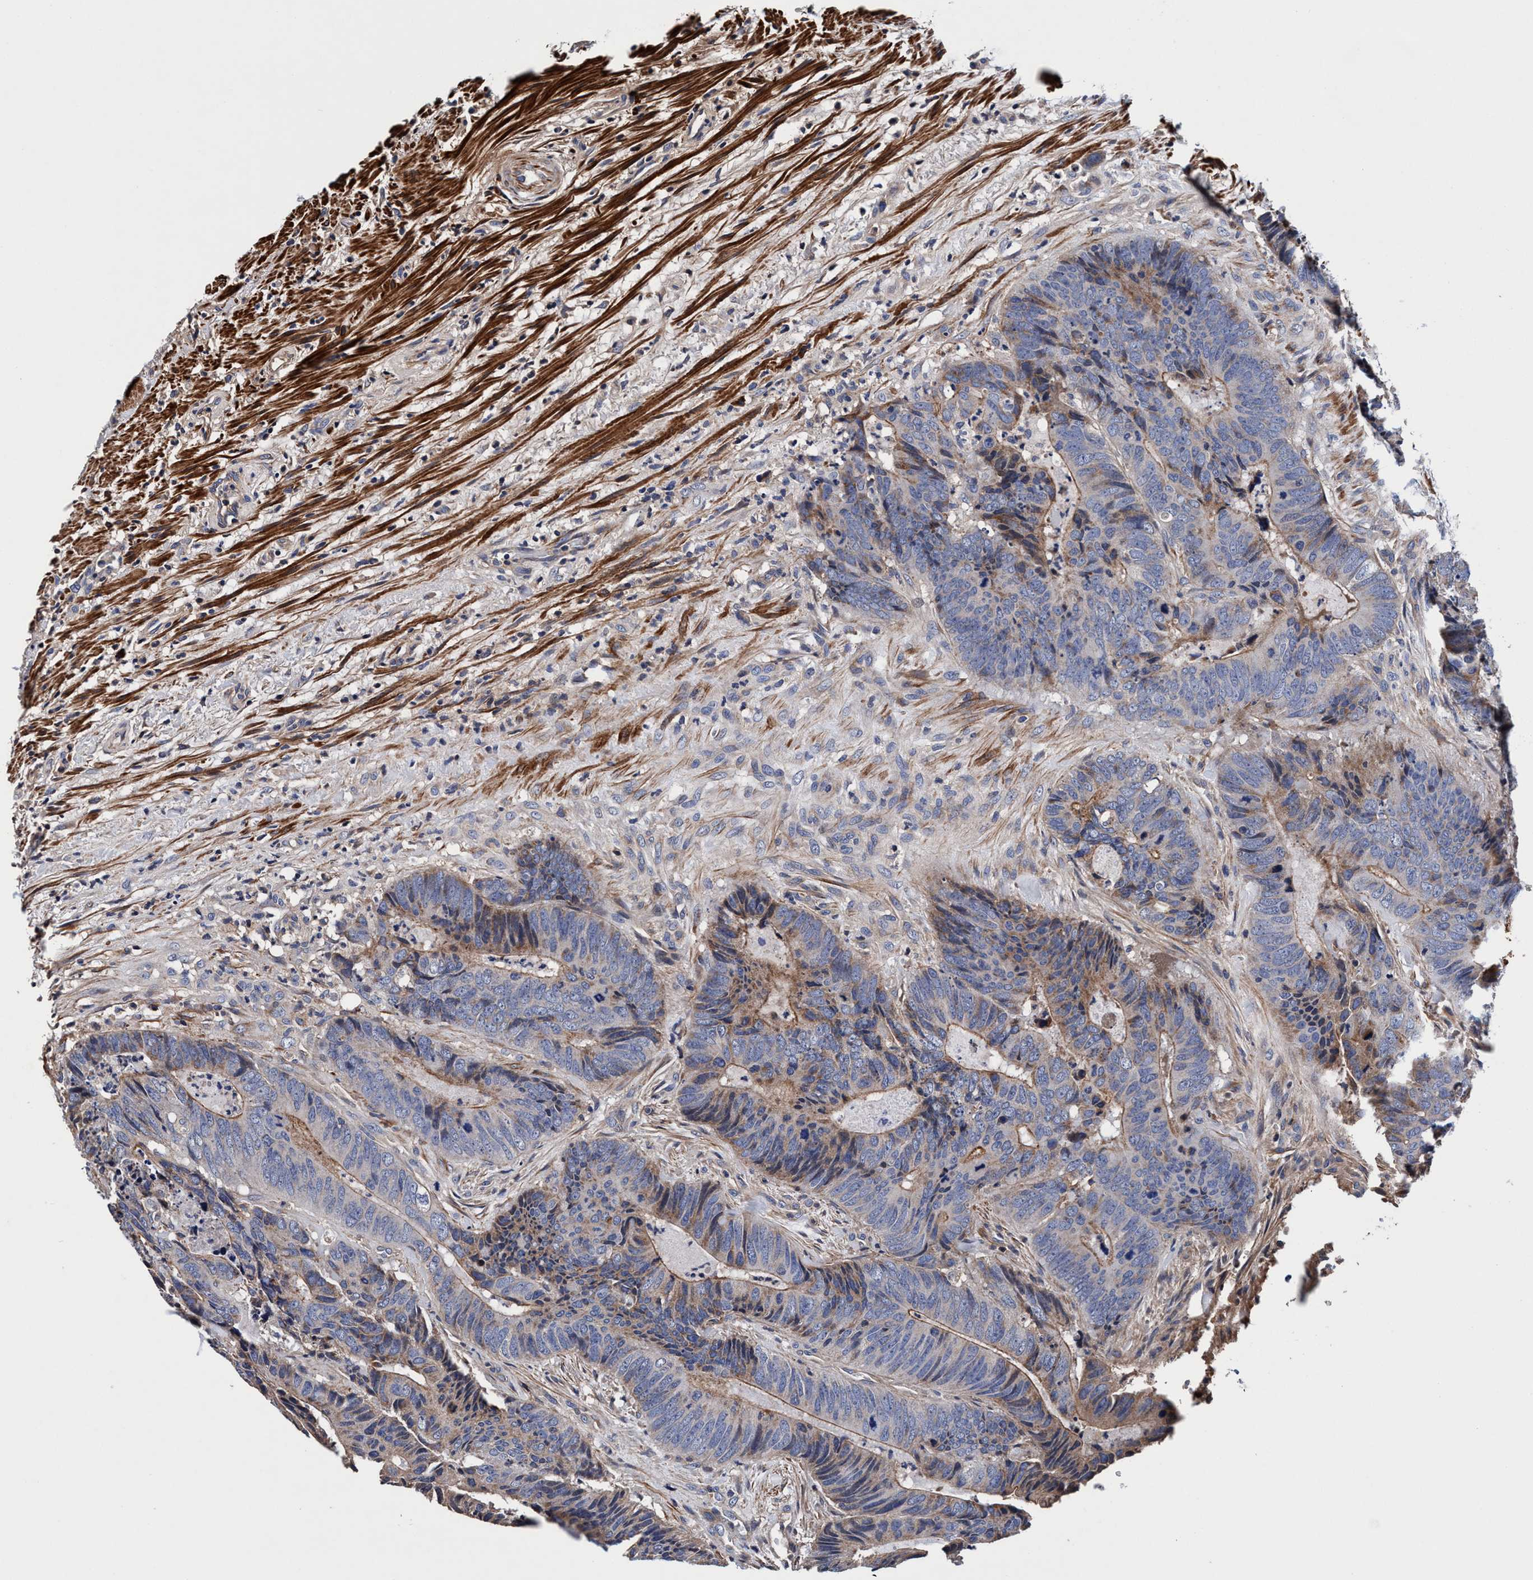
{"staining": {"intensity": "moderate", "quantity": "<25%", "location": "cytoplasmic/membranous"}, "tissue": "colorectal cancer", "cell_type": "Tumor cells", "image_type": "cancer", "snomed": [{"axis": "morphology", "description": "Adenocarcinoma, NOS"}, {"axis": "topography", "description": "Colon"}], "caption": "This is a photomicrograph of immunohistochemistry staining of colorectal adenocarcinoma, which shows moderate positivity in the cytoplasmic/membranous of tumor cells.", "gene": "RNF208", "patient": {"sex": "male", "age": 56}}